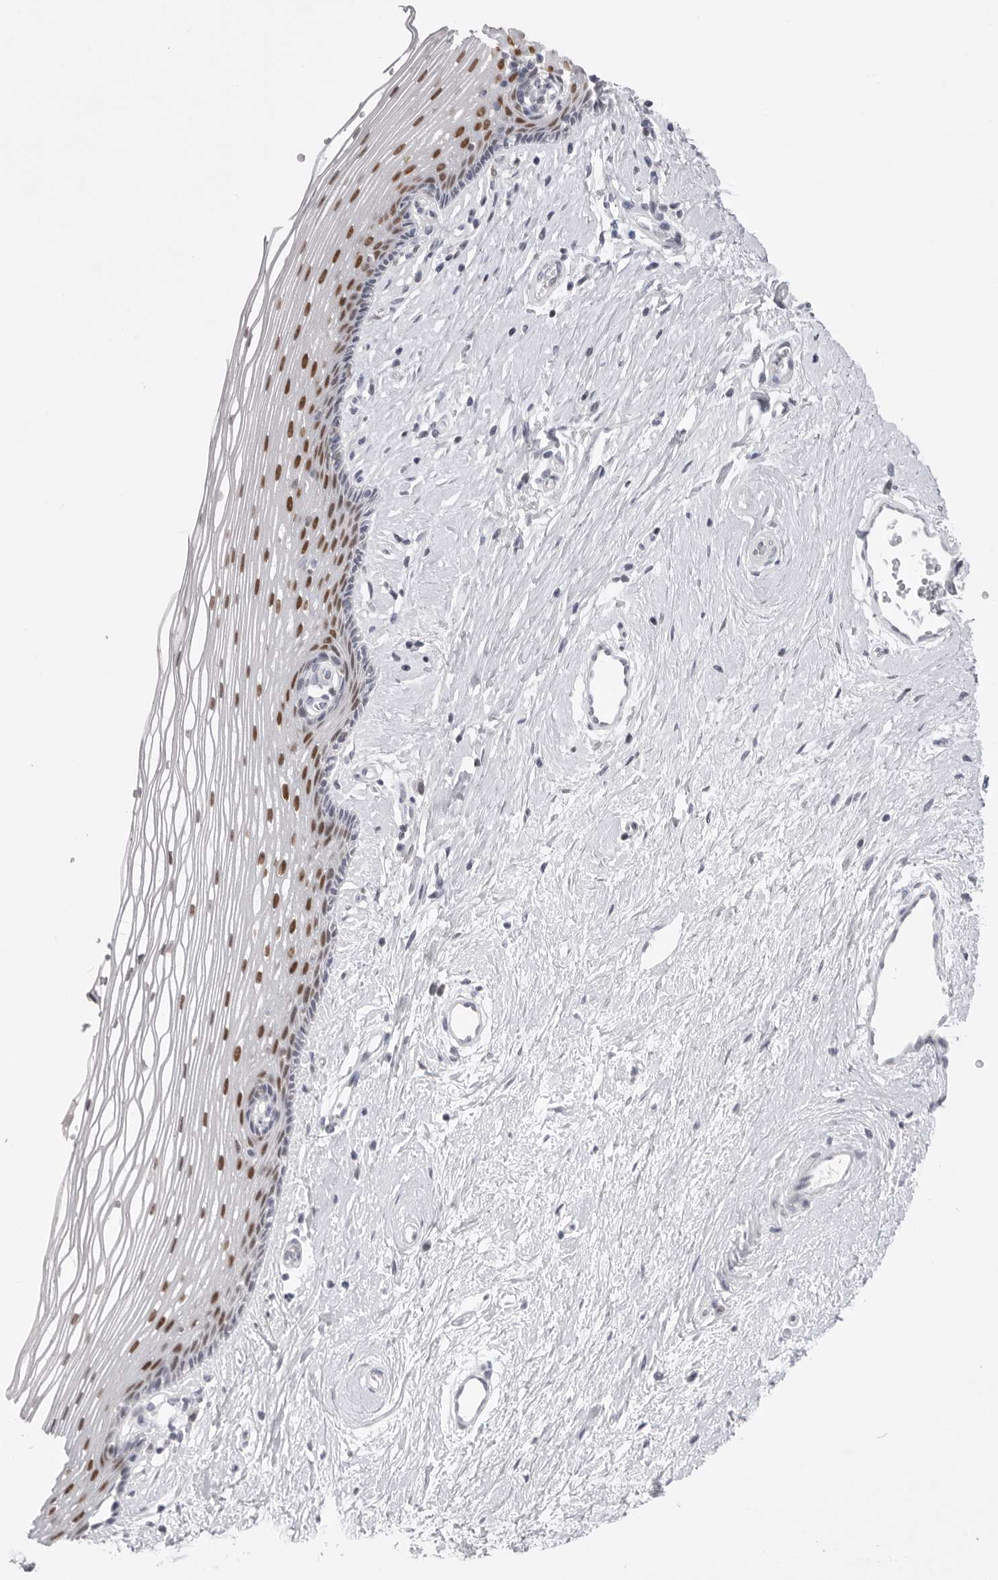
{"staining": {"intensity": "strong", "quantity": "25%-75%", "location": "nuclear"}, "tissue": "vagina", "cell_type": "Squamous epithelial cells", "image_type": "normal", "snomed": [{"axis": "morphology", "description": "Normal tissue, NOS"}, {"axis": "topography", "description": "Vagina"}], "caption": "Brown immunohistochemical staining in normal vagina demonstrates strong nuclear positivity in about 25%-75% of squamous epithelial cells.", "gene": "ZBTB7B", "patient": {"sex": "female", "age": 46}}